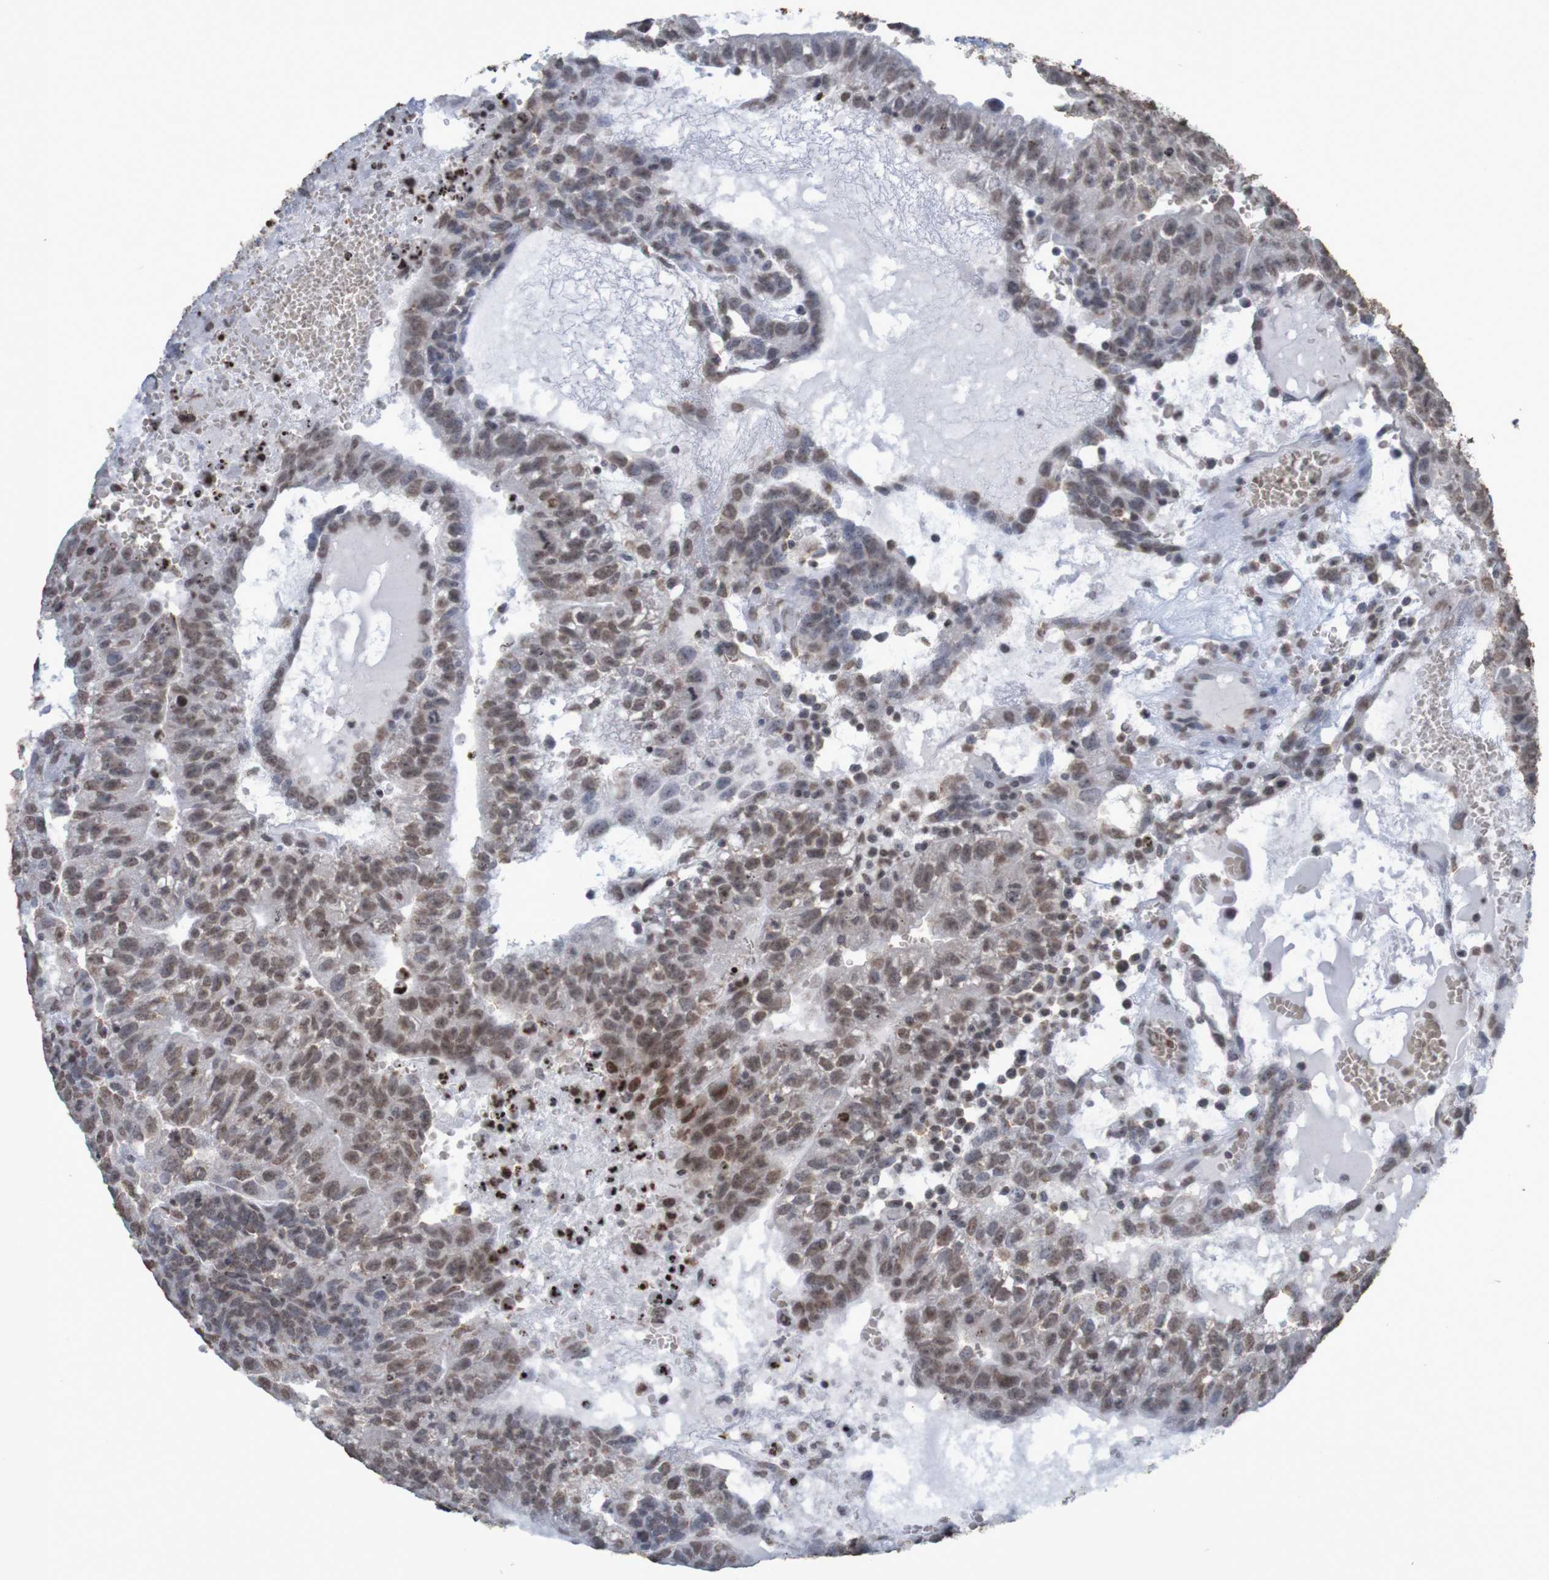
{"staining": {"intensity": "moderate", "quantity": "25%-75%", "location": "nuclear"}, "tissue": "testis cancer", "cell_type": "Tumor cells", "image_type": "cancer", "snomed": [{"axis": "morphology", "description": "Seminoma, NOS"}, {"axis": "morphology", "description": "Carcinoma, Embryonal, NOS"}, {"axis": "topography", "description": "Testis"}], "caption": "Testis embryonal carcinoma was stained to show a protein in brown. There is medium levels of moderate nuclear staining in approximately 25%-75% of tumor cells.", "gene": "GFI1", "patient": {"sex": "male", "age": 52}}